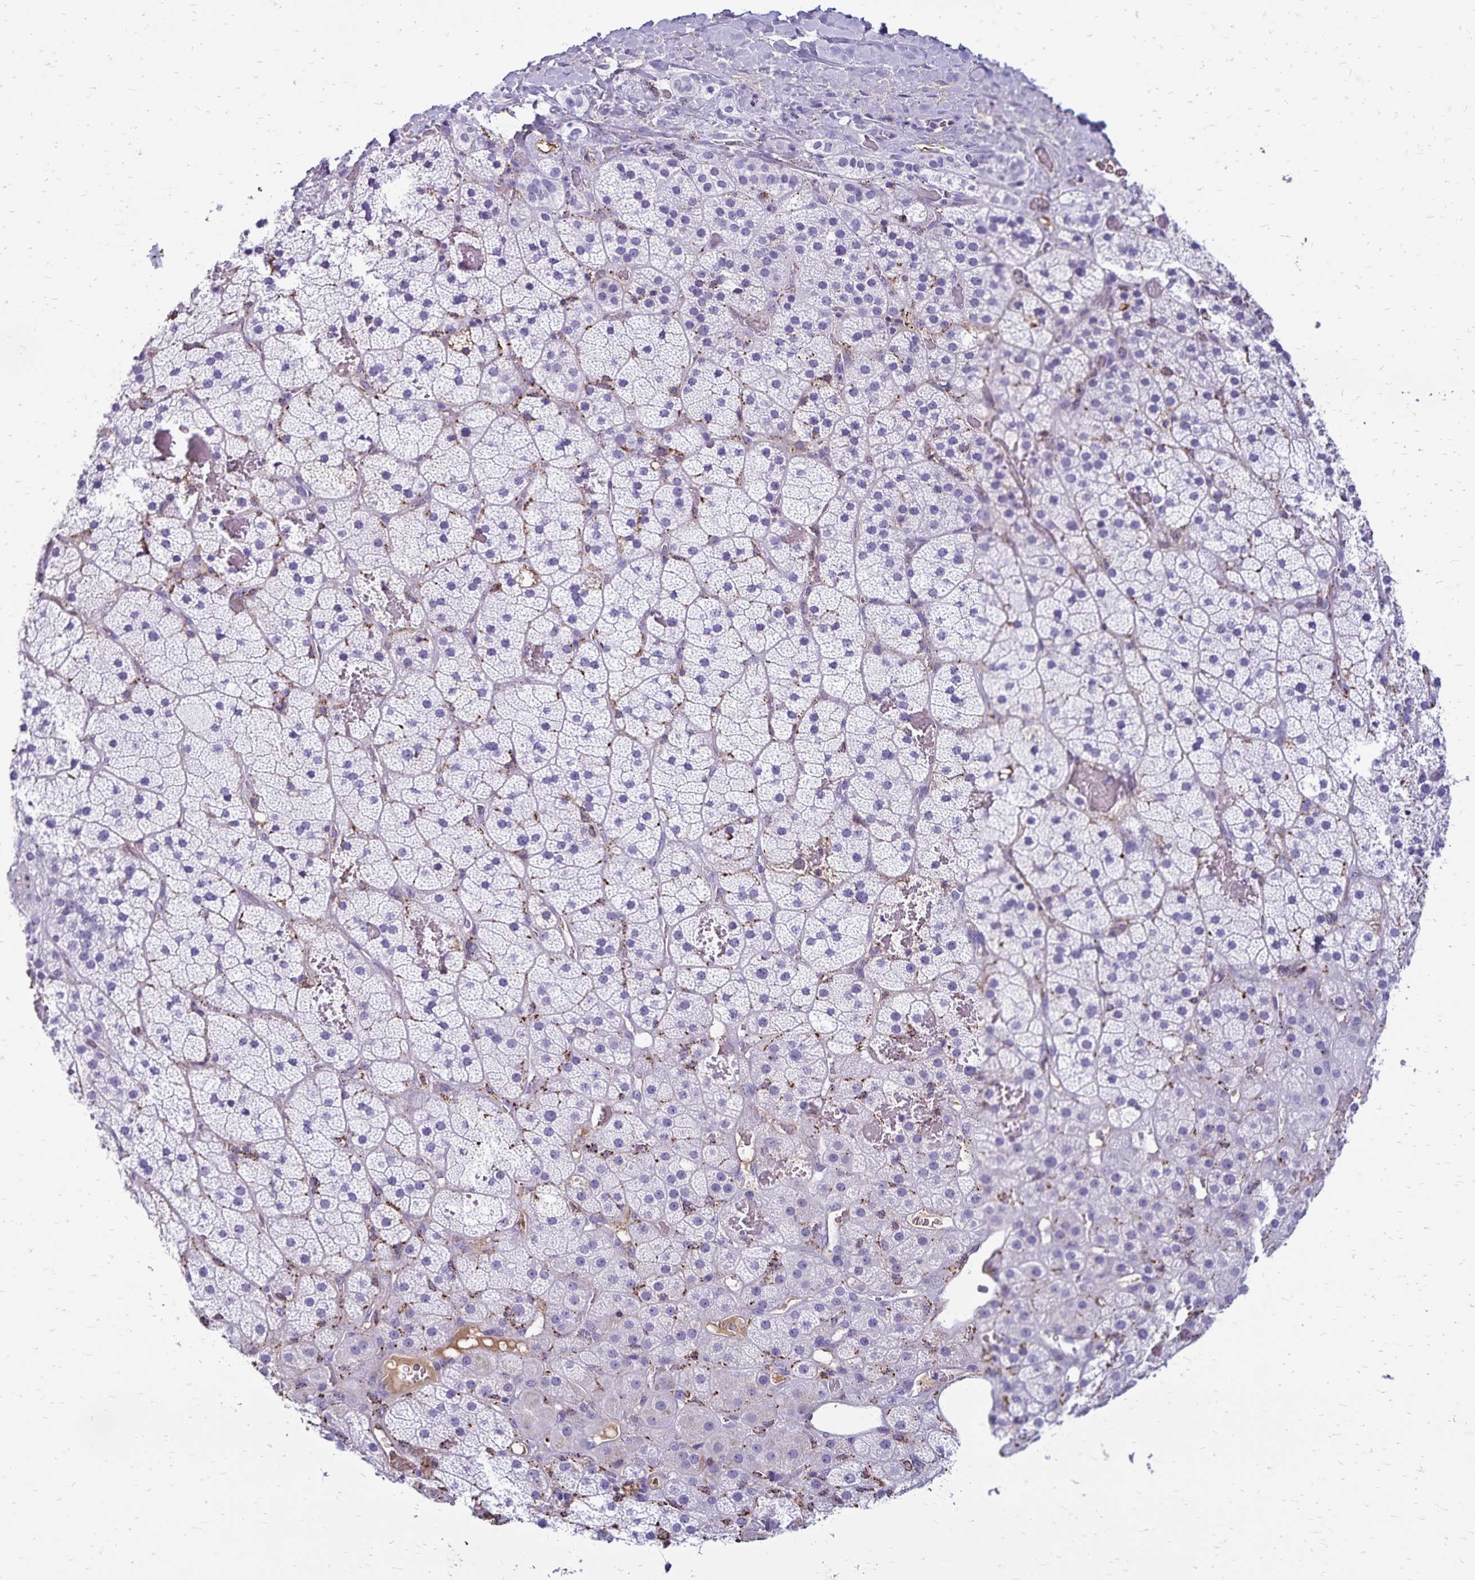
{"staining": {"intensity": "negative", "quantity": "none", "location": "none"}, "tissue": "adrenal gland", "cell_type": "Glandular cells", "image_type": "normal", "snomed": [{"axis": "morphology", "description": "Normal tissue, NOS"}, {"axis": "topography", "description": "Adrenal gland"}], "caption": "A high-resolution micrograph shows IHC staining of unremarkable adrenal gland, which shows no significant expression in glandular cells. Nuclei are stained in blue.", "gene": "CD27", "patient": {"sex": "male", "age": 57}}